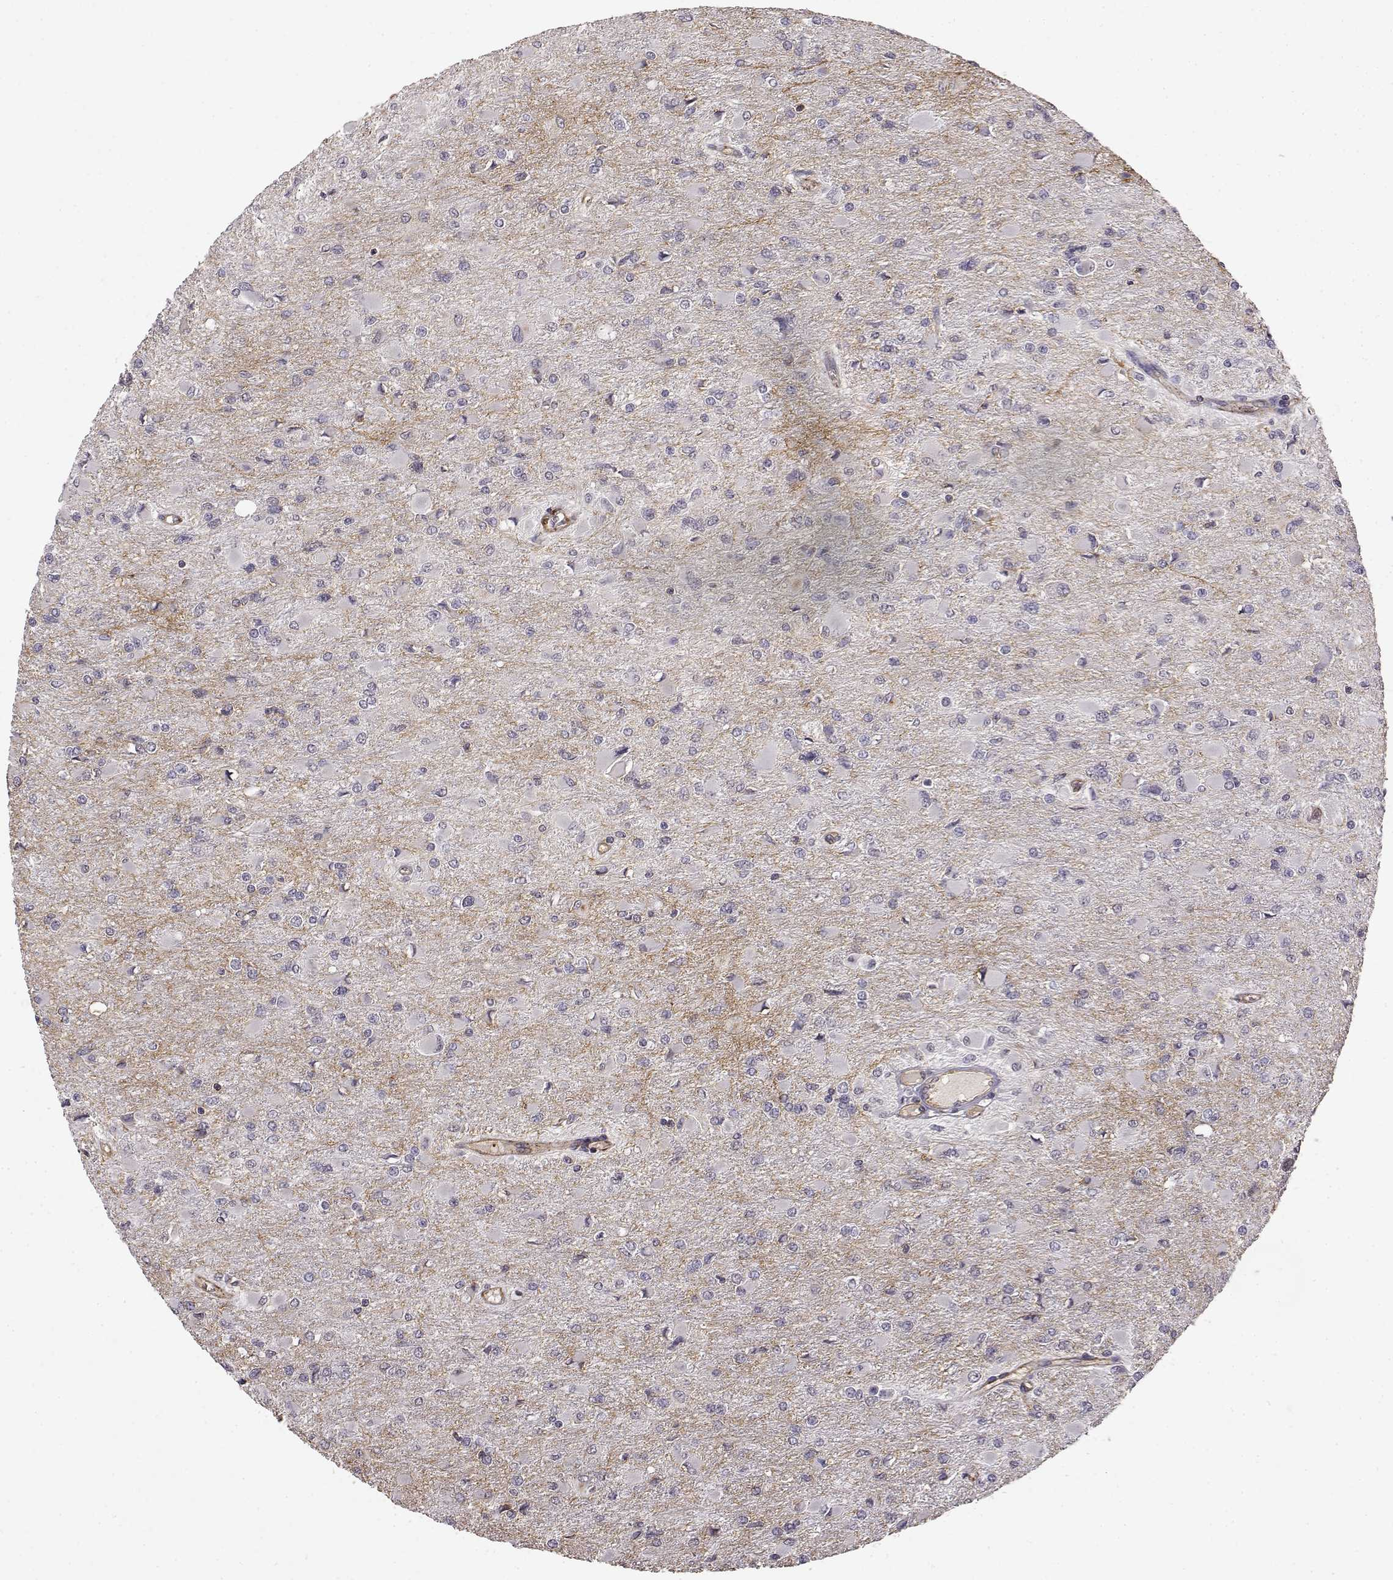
{"staining": {"intensity": "negative", "quantity": "none", "location": "none"}, "tissue": "glioma", "cell_type": "Tumor cells", "image_type": "cancer", "snomed": [{"axis": "morphology", "description": "Glioma, malignant, High grade"}, {"axis": "topography", "description": "Cerebral cortex"}], "caption": "A high-resolution histopathology image shows immunohistochemistry staining of glioma, which exhibits no significant expression in tumor cells.", "gene": "IFITM1", "patient": {"sex": "female", "age": 36}}